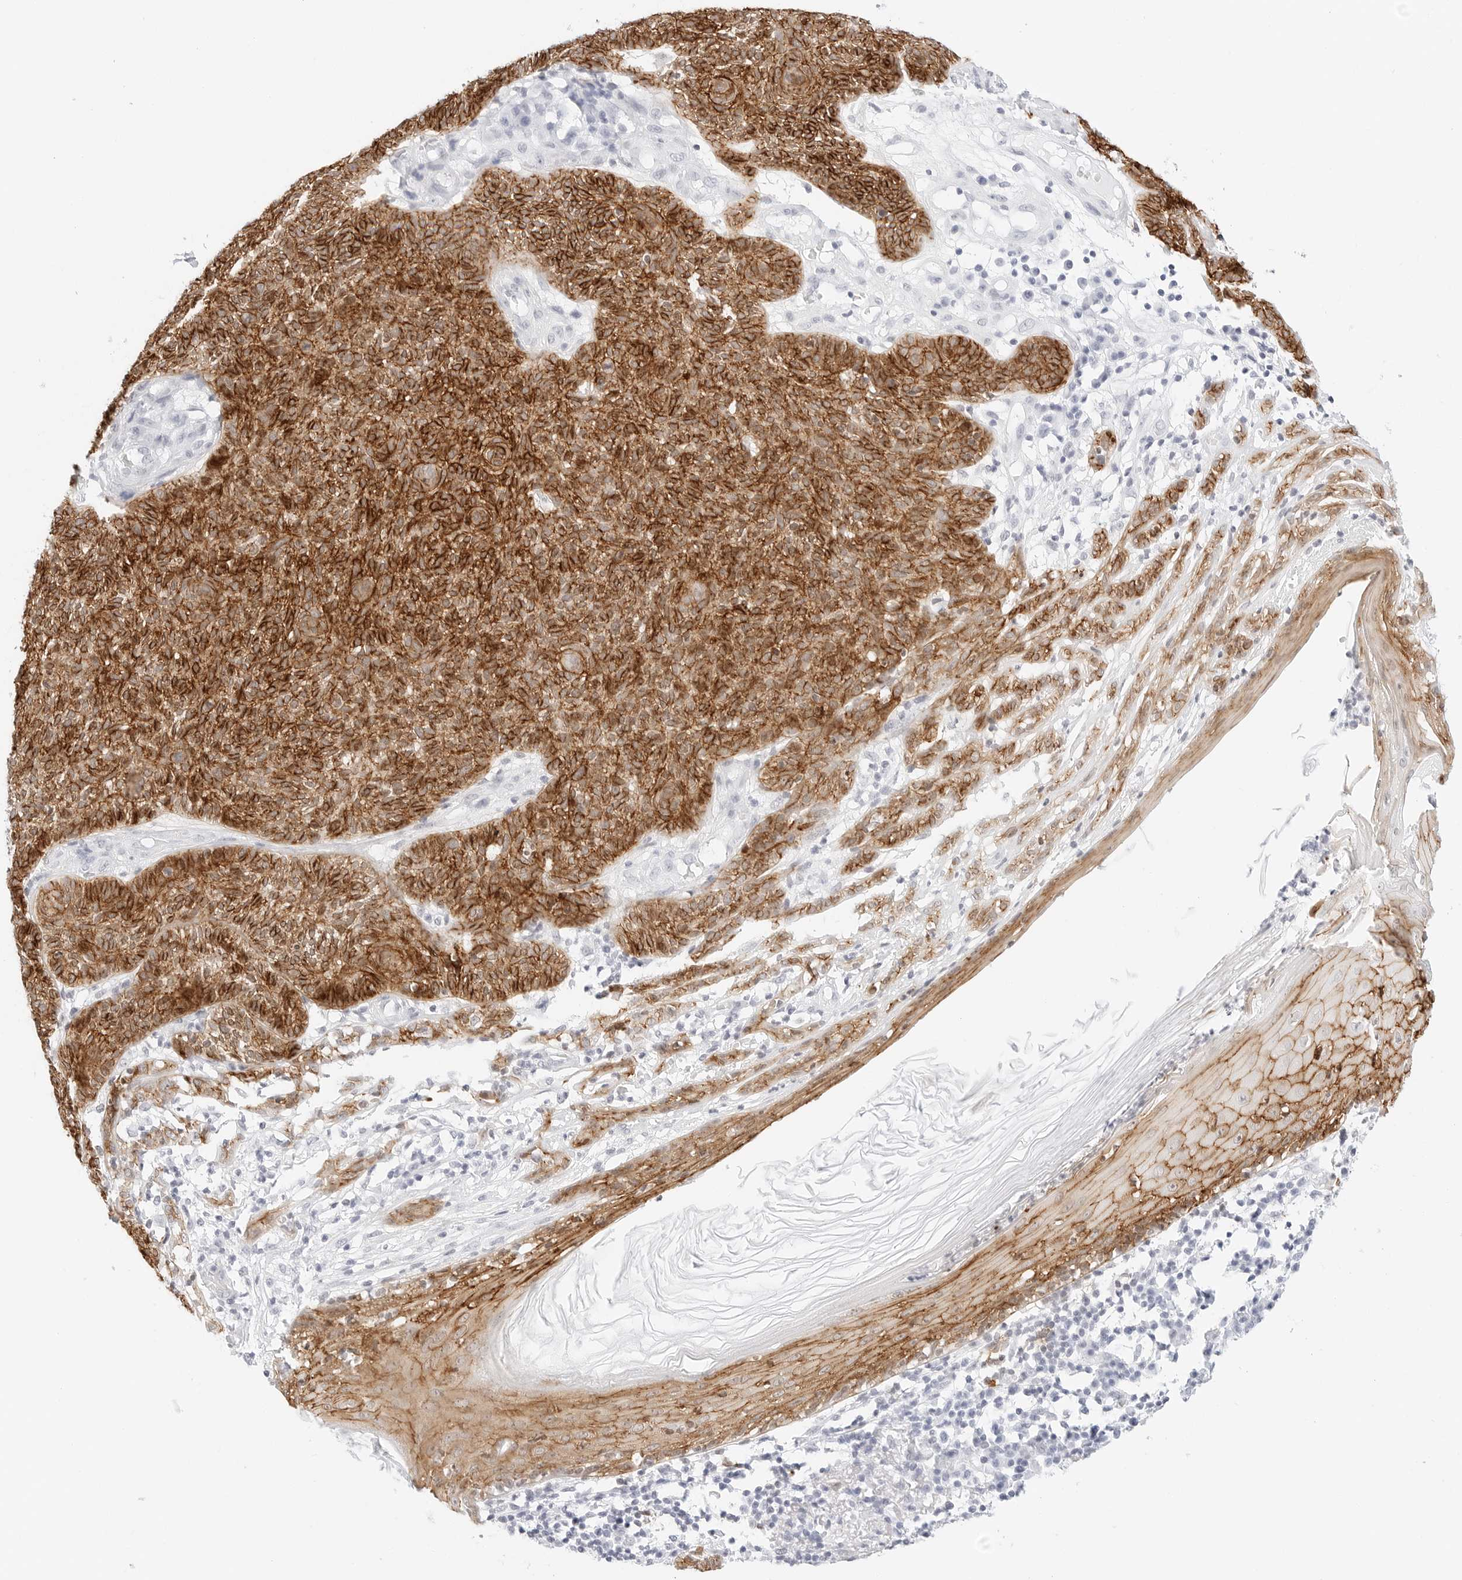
{"staining": {"intensity": "strong", "quantity": ">75%", "location": "cytoplasmic/membranous"}, "tissue": "skin cancer", "cell_type": "Tumor cells", "image_type": "cancer", "snomed": [{"axis": "morphology", "description": "Squamous cell carcinoma, NOS"}, {"axis": "topography", "description": "Skin"}], "caption": "Immunohistochemistry photomicrograph of neoplastic tissue: human skin cancer (squamous cell carcinoma) stained using immunohistochemistry demonstrates high levels of strong protein expression localized specifically in the cytoplasmic/membranous of tumor cells, appearing as a cytoplasmic/membranous brown color.", "gene": "CDH1", "patient": {"sex": "female", "age": 90}}